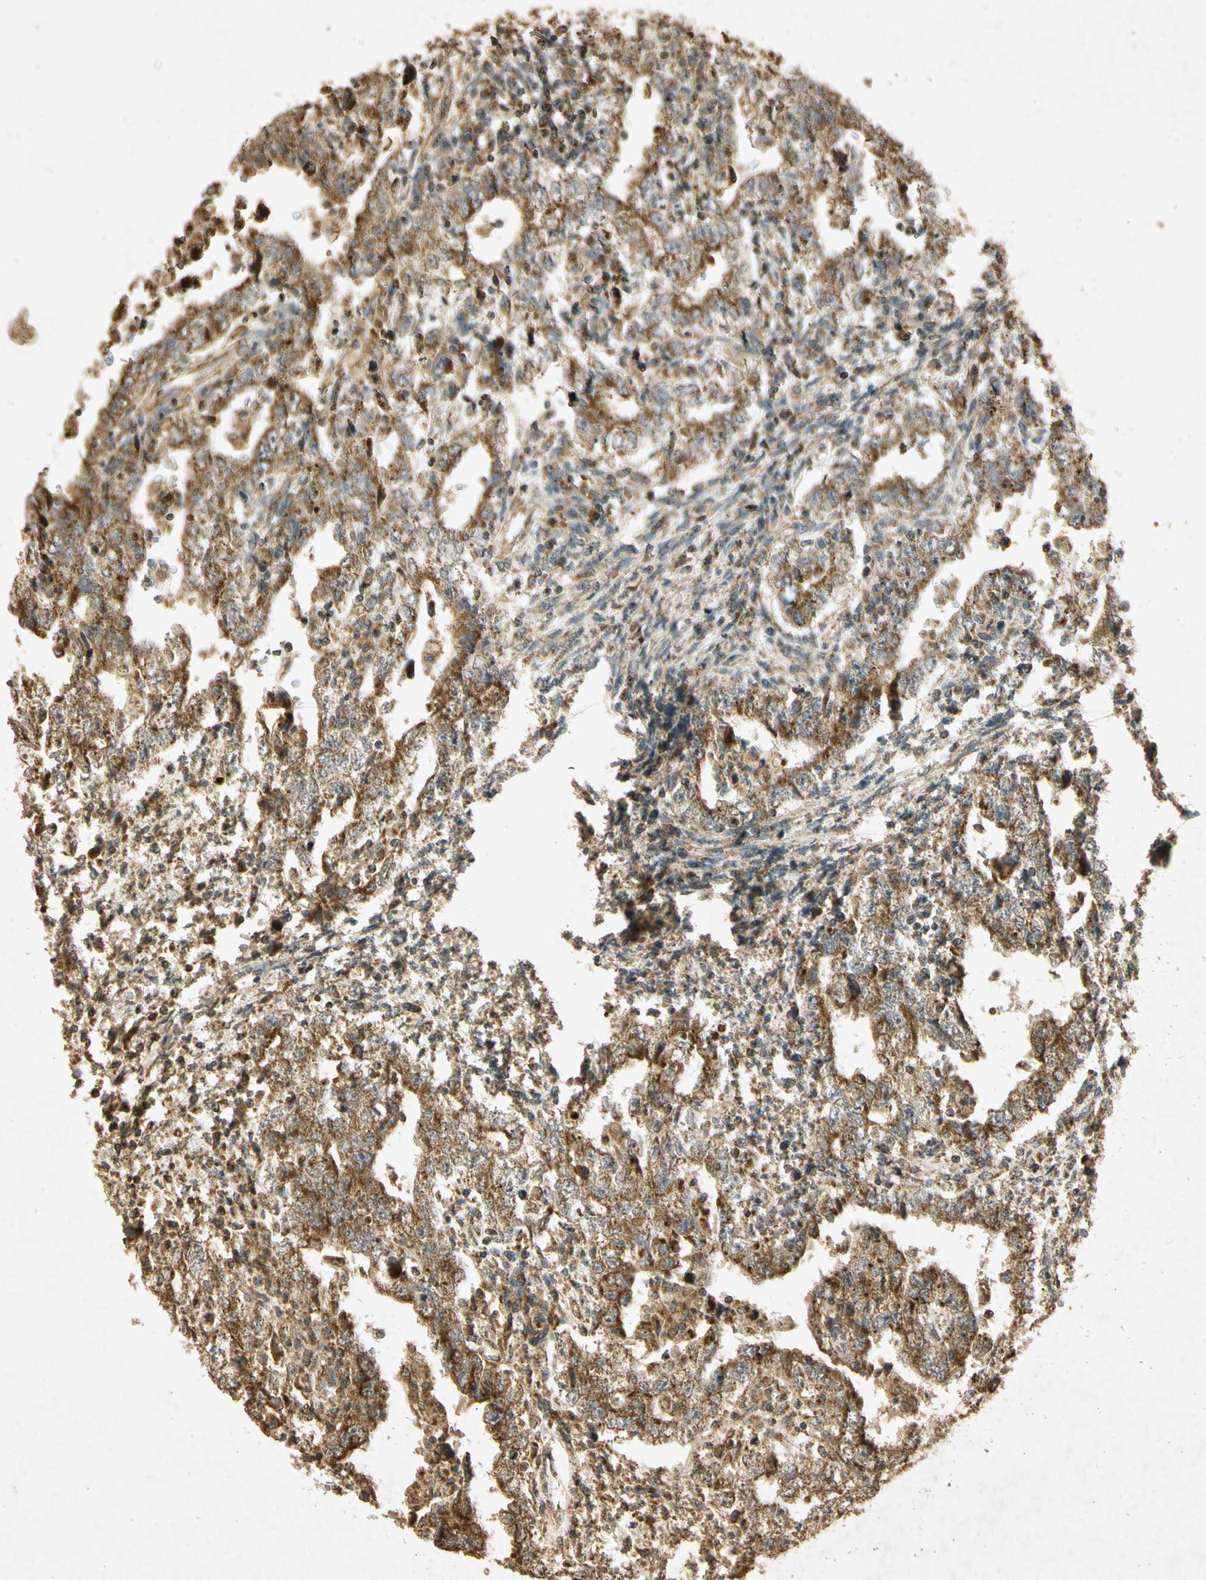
{"staining": {"intensity": "moderate", "quantity": ">75%", "location": "cytoplasmic/membranous"}, "tissue": "testis cancer", "cell_type": "Tumor cells", "image_type": "cancer", "snomed": [{"axis": "morphology", "description": "Carcinoma, Embryonal, NOS"}, {"axis": "topography", "description": "Testis"}], "caption": "A histopathology image of testis cancer stained for a protein shows moderate cytoplasmic/membranous brown staining in tumor cells. Ihc stains the protein of interest in brown and the nuclei are stained blue.", "gene": "PRDX3", "patient": {"sex": "male", "age": 26}}